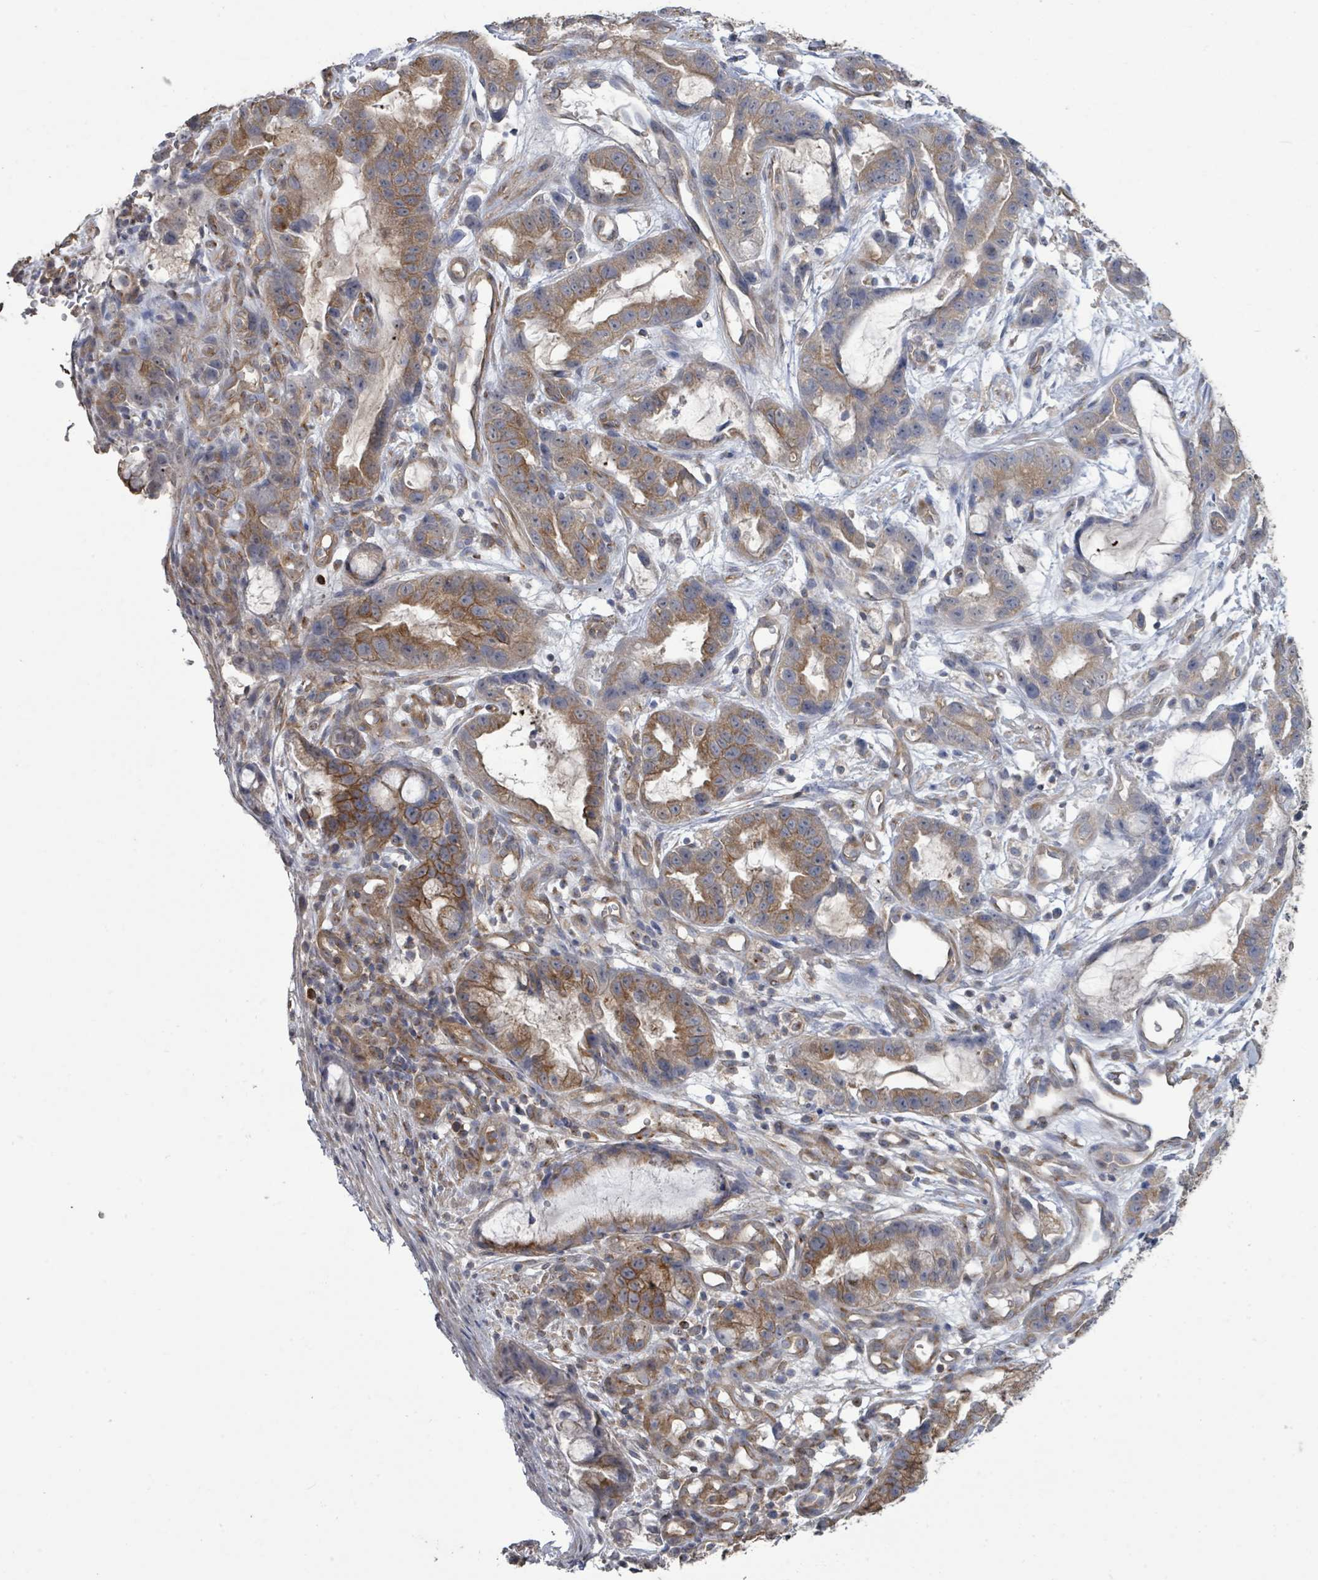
{"staining": {"intensity": "moderate", "quantity": ">75%", "location": "cytoplasmic/membranous"}, "tissue": "stomach cancer", "cell_type": "Tumor cells", "image_type": "cancer", "snomed": [{"axis": "morphology", "description": "Adenocarcinoma, NOS"}, {"axis": "topography", "description": "Stomach"}], "caption": "A high-resolution micrograph shows IHC staining of stomach cancer (adenocarcinoma), which shows moderate cytoplasmic/membranous positivity in about >75% of tumor cells. (Brightfield microscopy of DAB IHC at high magnification).", "gene": "SLC9A7", "patient": {"sex": "male", "age": 55}}